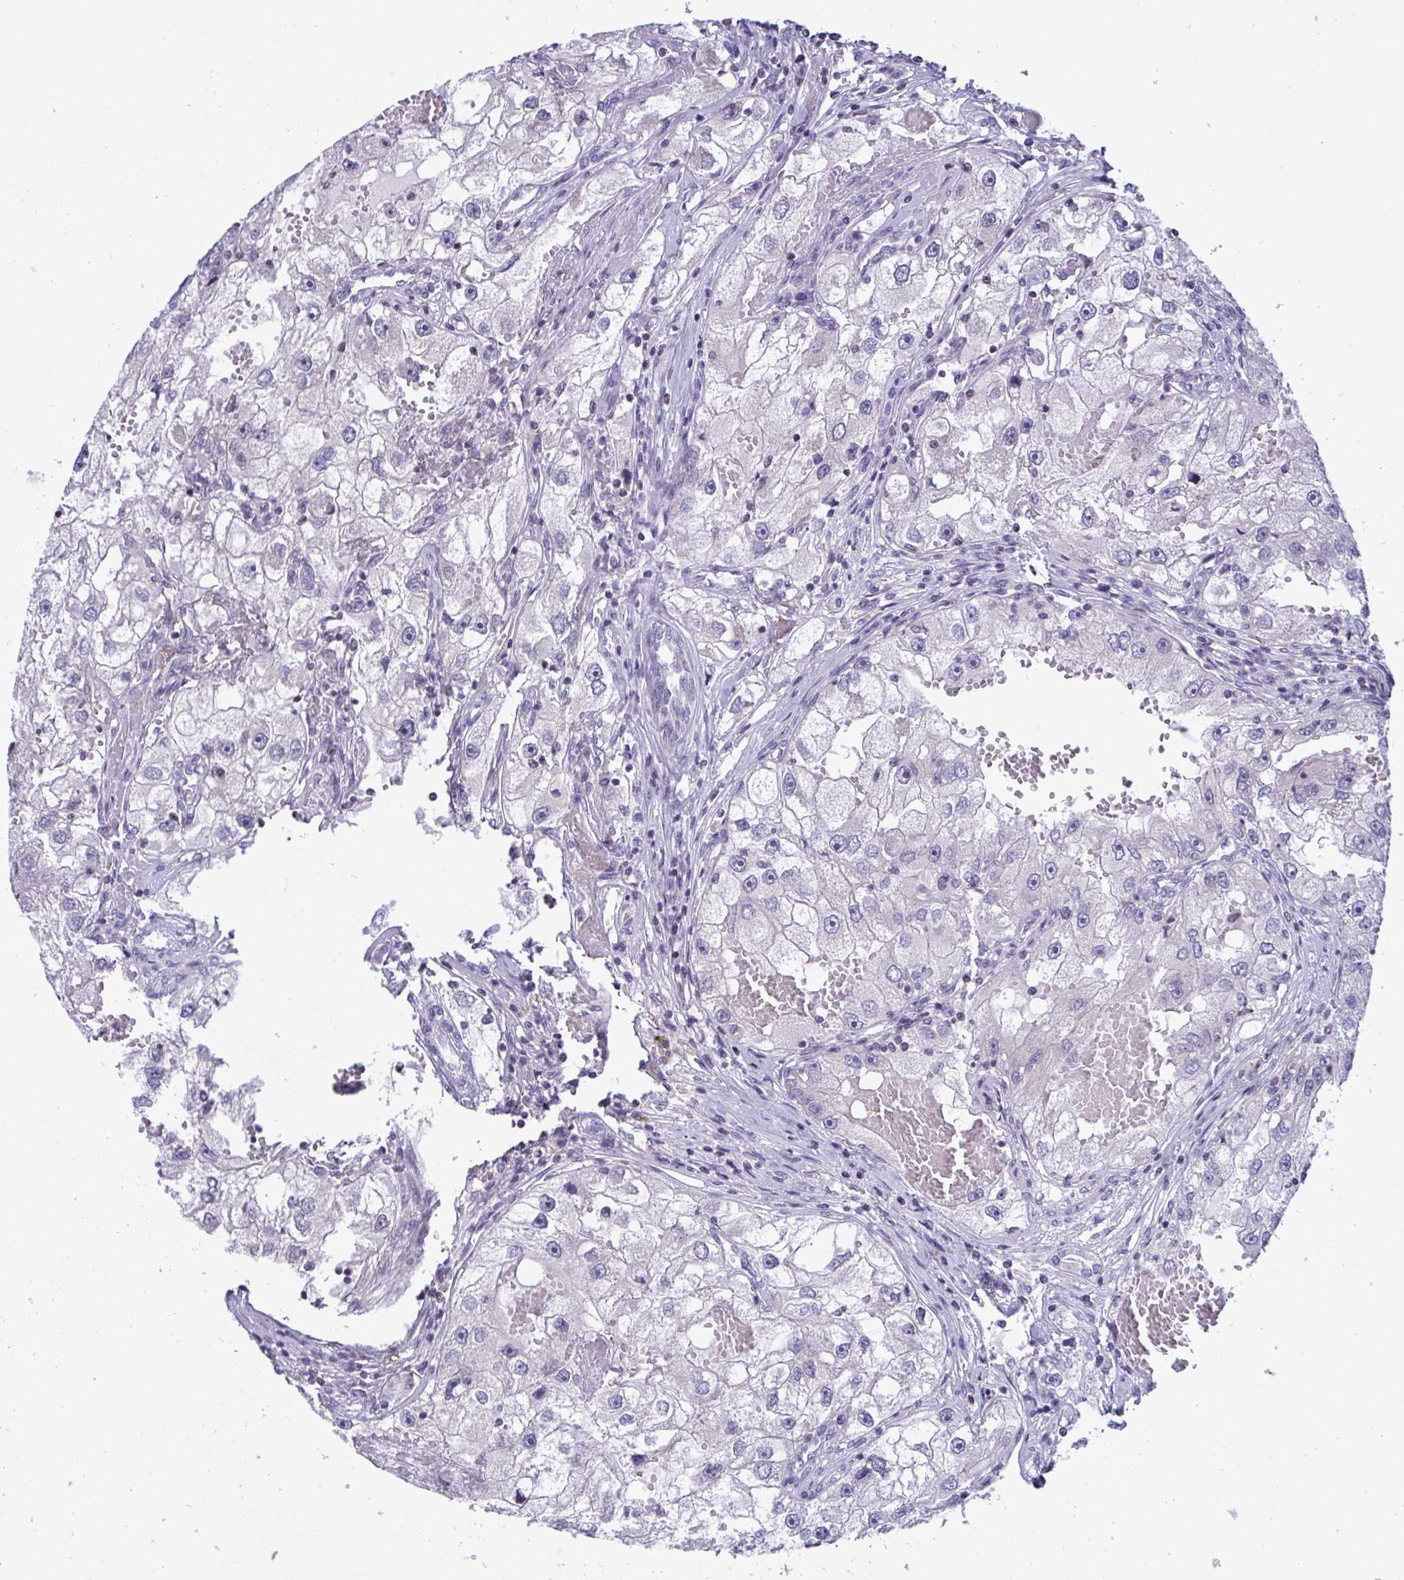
{"staining": {"intensity": "negative", "quantity": "none", "location": "none"}, "tissue": "renal cancer", "cell_type": "Tumor cells", "image_type": "cancer", "snomed": [{"axis": "morphology", "description": "Adenocarcinoma, NOS"}, {"axis": "topography", "description": "Kidney"}], "caption": "An immunohistochemistry (IHC) histopathology image of adenocarcinoma (renal) is shown. There is no staining in tumor cells of adenocarcinoma (renal).", "gene": "SNX11", "patient": {"sex": "male", "age": 63}}